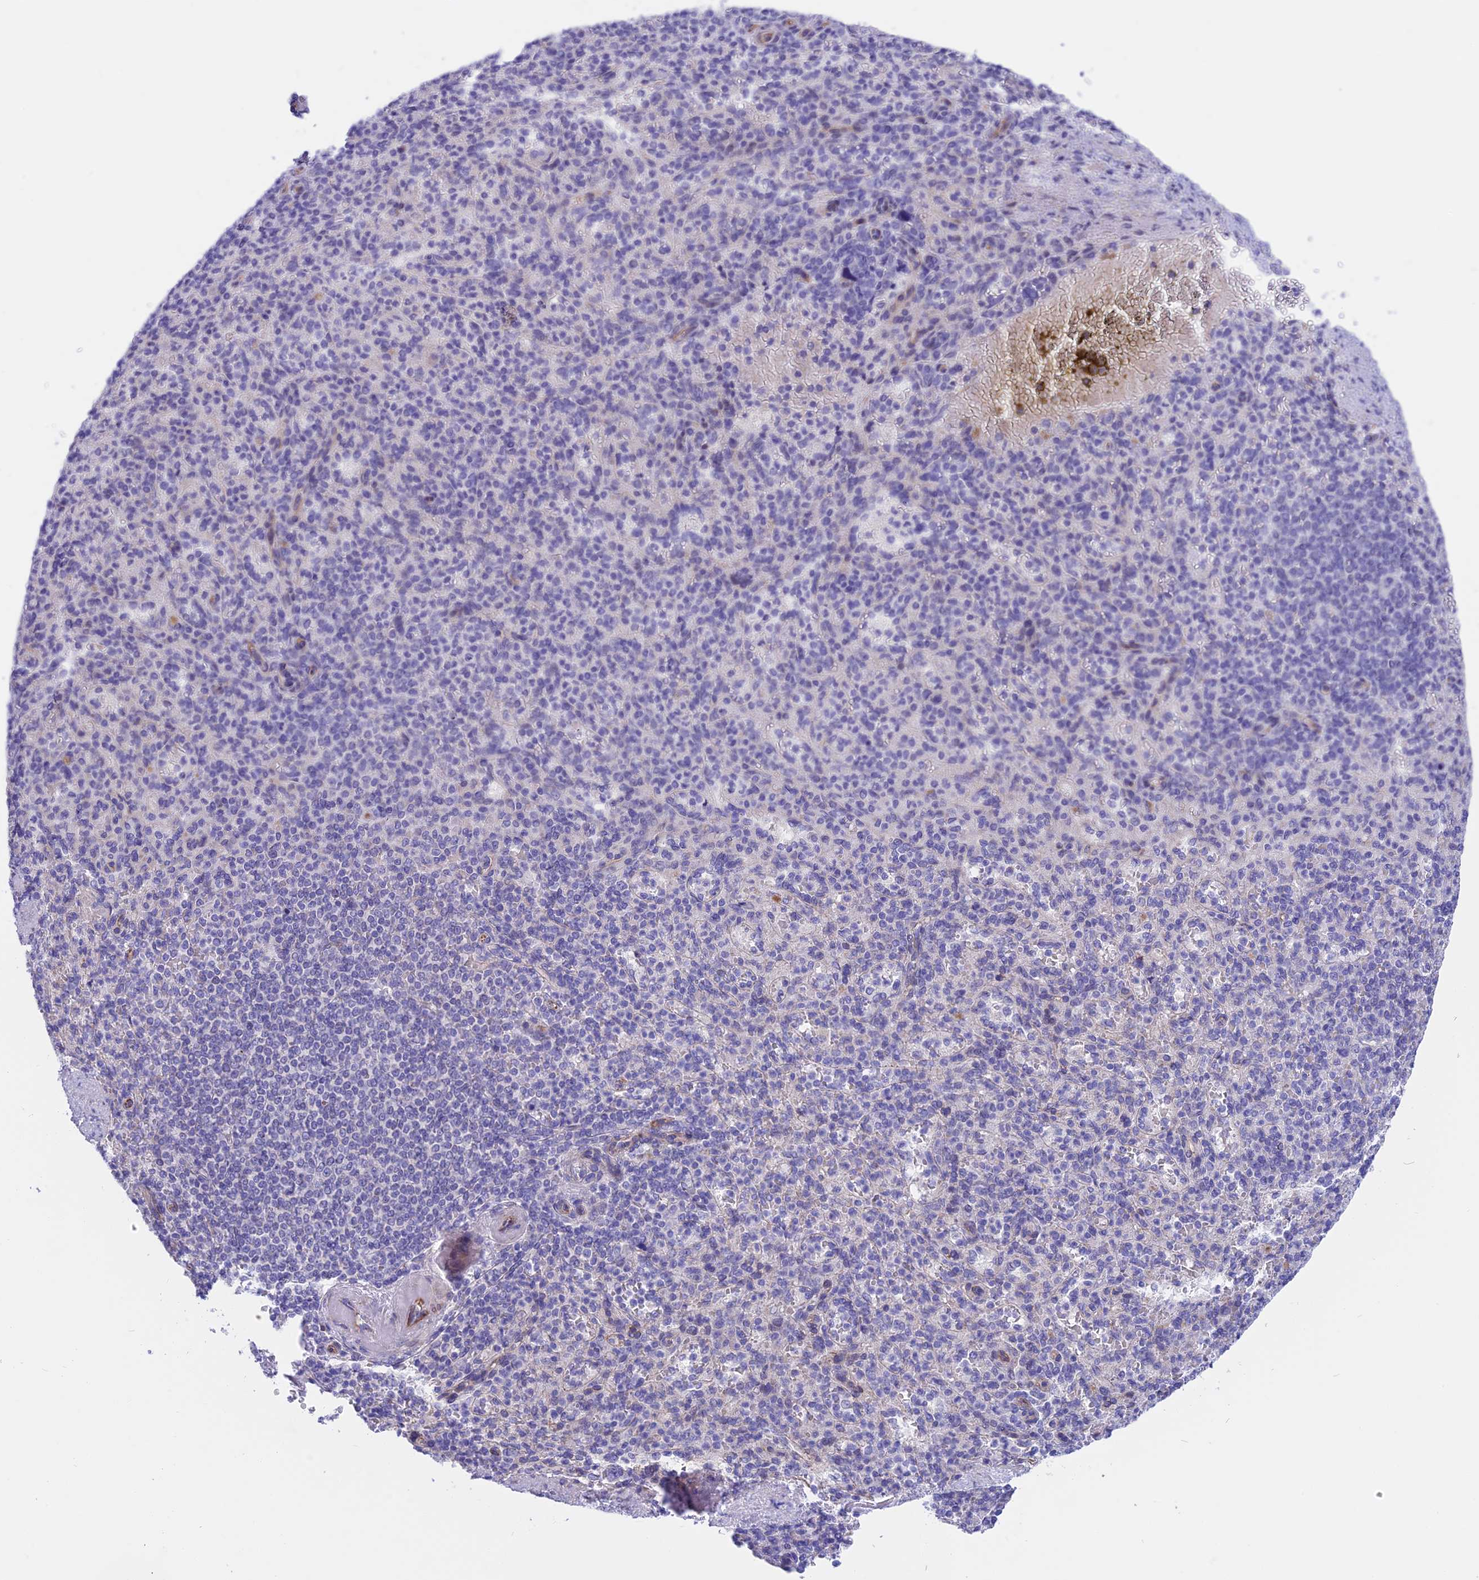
{"staining": {"intensity": "negative", "quantity": "none", "location": "none"}, "tissue": "spleen", "cell_type": "Cells in red pulp", "image_type": "normal", "snomed": [{"axis": "morphology", "description": "Normal tissue, NOS"}, {"axis": "topography", "description": "Spleen"}], "caption": "The photomicrograph reveals no staining of cells in red pulp in normal spleen.", "gene": "TMEM138", "patient": {"sex": "female", "age": 74}}